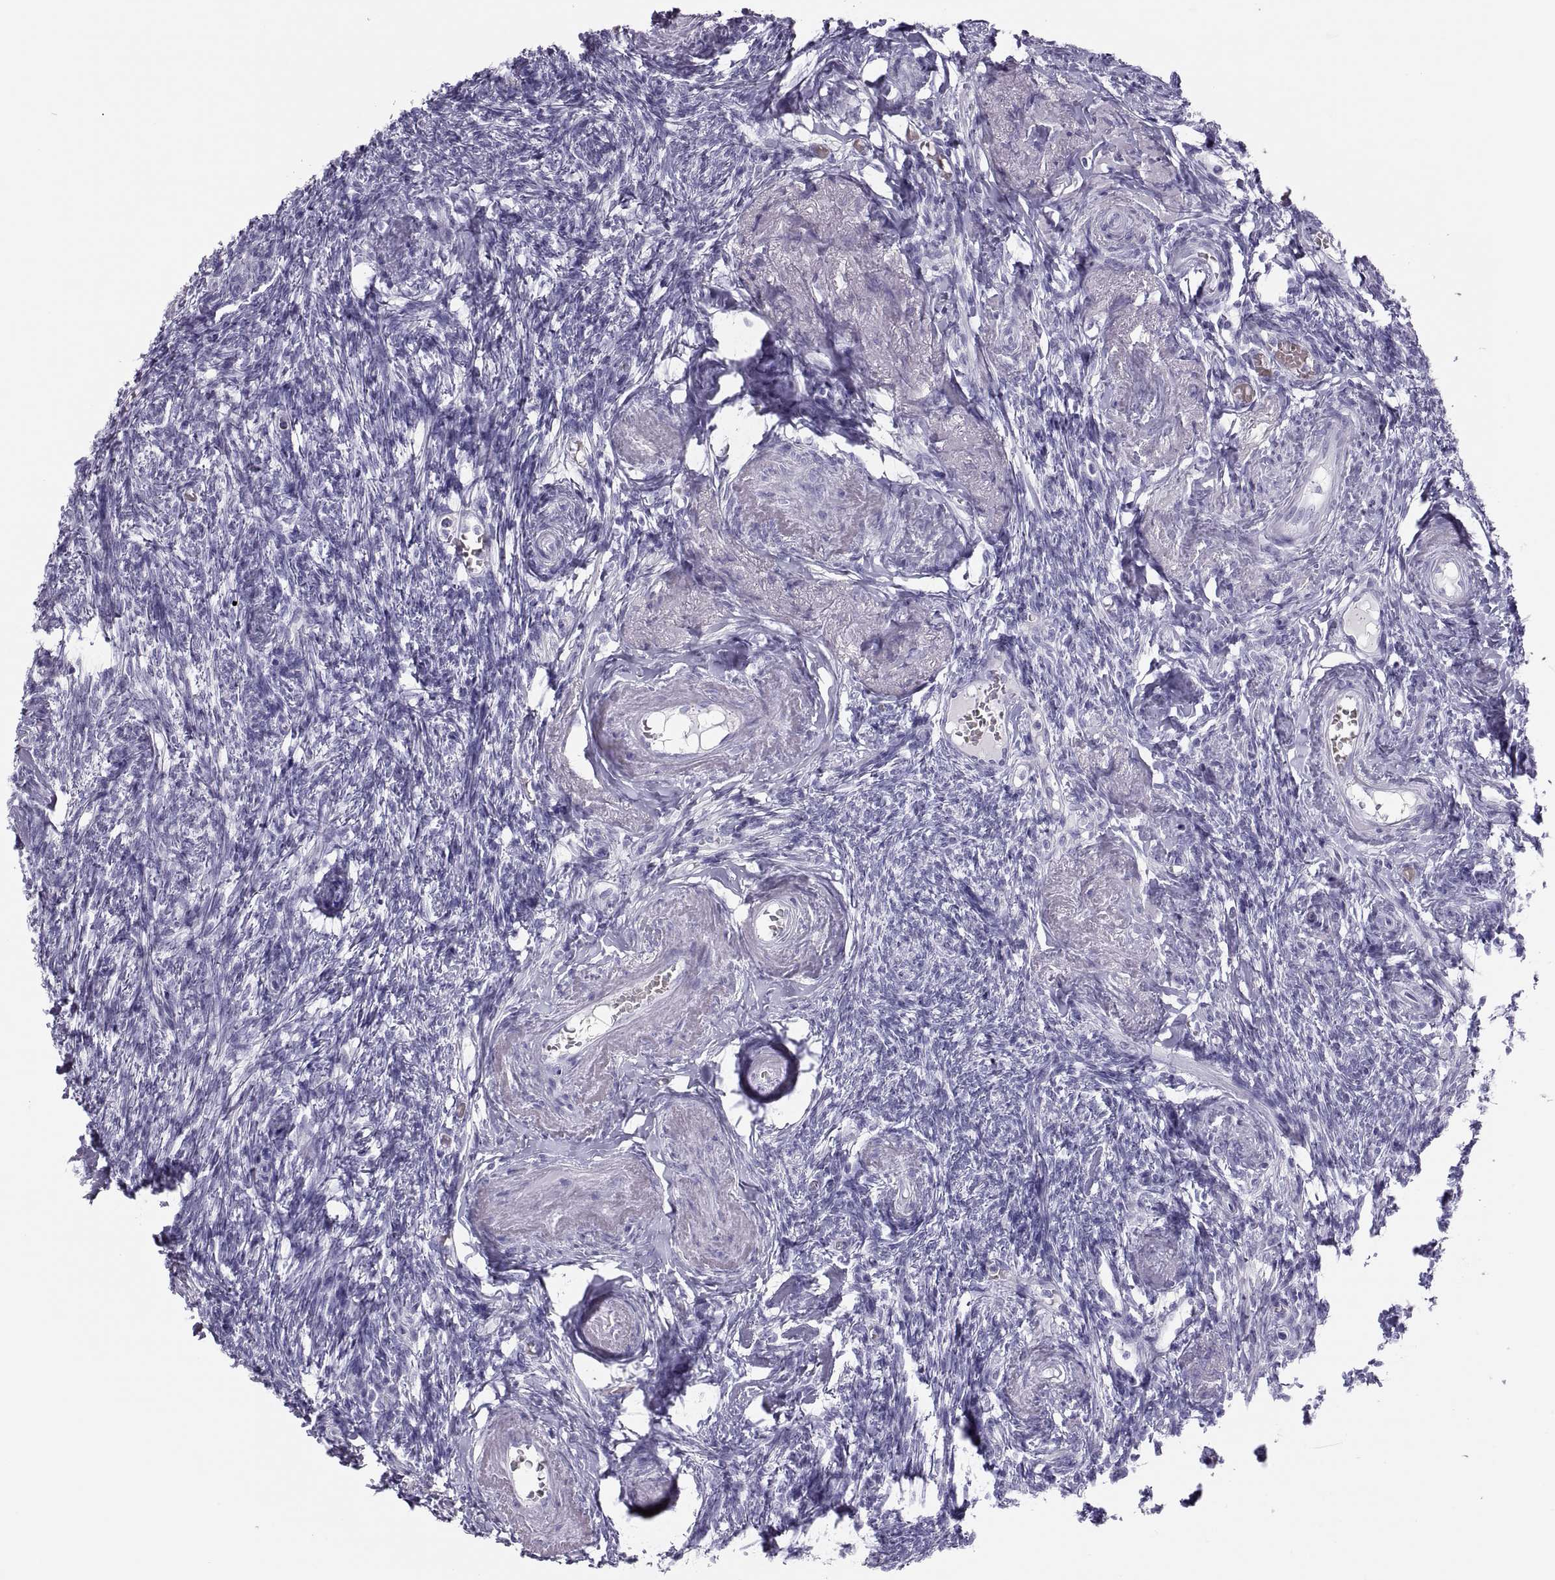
{"staining": {"intensity": "negative", "quantity": "none", "location": "none"}, "tissue": "ovary", "cell_type": "Ovarian stroma cells", "image_type": "normal", "snomed": [{"axis": "morphology", "description": "Normal tissue, NOS"}, {"axis": "topography", "description": "Ovary"}], "caption": "A micrograph of human ovary is negative for staining in ovarian stroma cells. The staining is performed using DAB (3,3'-diaminobenzidine) brown chromogen with nuclei counter-stained in using hematoxylin.", "gene": "SEMG1", "patient": {"sex": "female", "age": 72}}